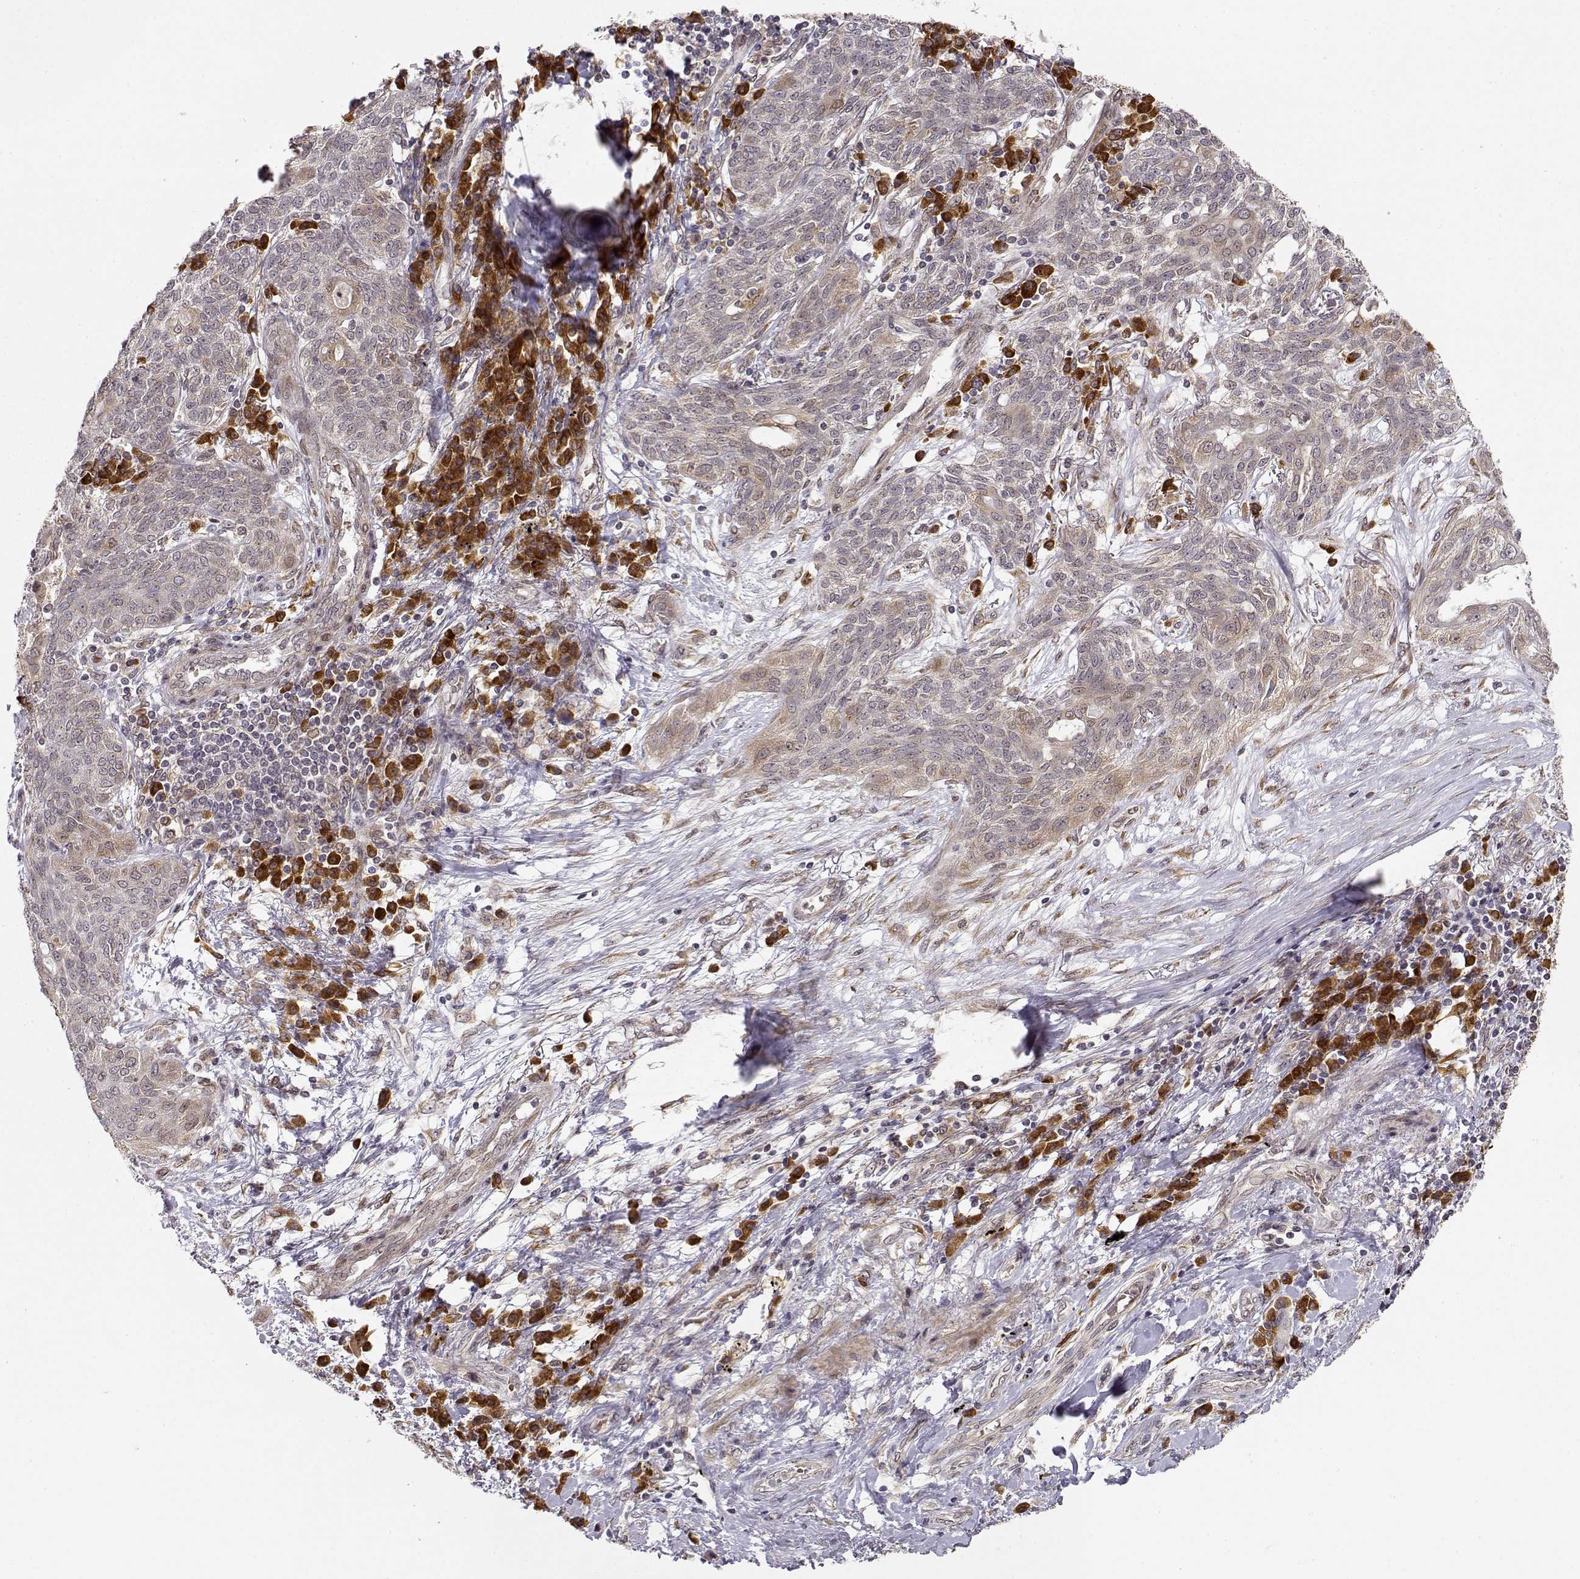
{"staining": {"intensity": "weak", "quantity": "25%-75%", "location": "cytoplasmic/membranous"}, "tissue": "lung cancer", "cell_type": "Tumor cells", "image_type": "cancer", "snomed": [{"axis": "morphology", "description": "Squamous cell carcinoma, NOS"}, {"axis": "topography", "description": "Lung"}], "caption": "Immunohistochemistry histopathology image of human lung cancer (squamous cell carcinoma) stained for a protein (brown), which exhibits low levels of weak cytoplasmic/membranous staining in approximately 25%-75% of tumor cells.", "gene": "ERGIC2", "patient": {"sex": "female", "age": 70}}